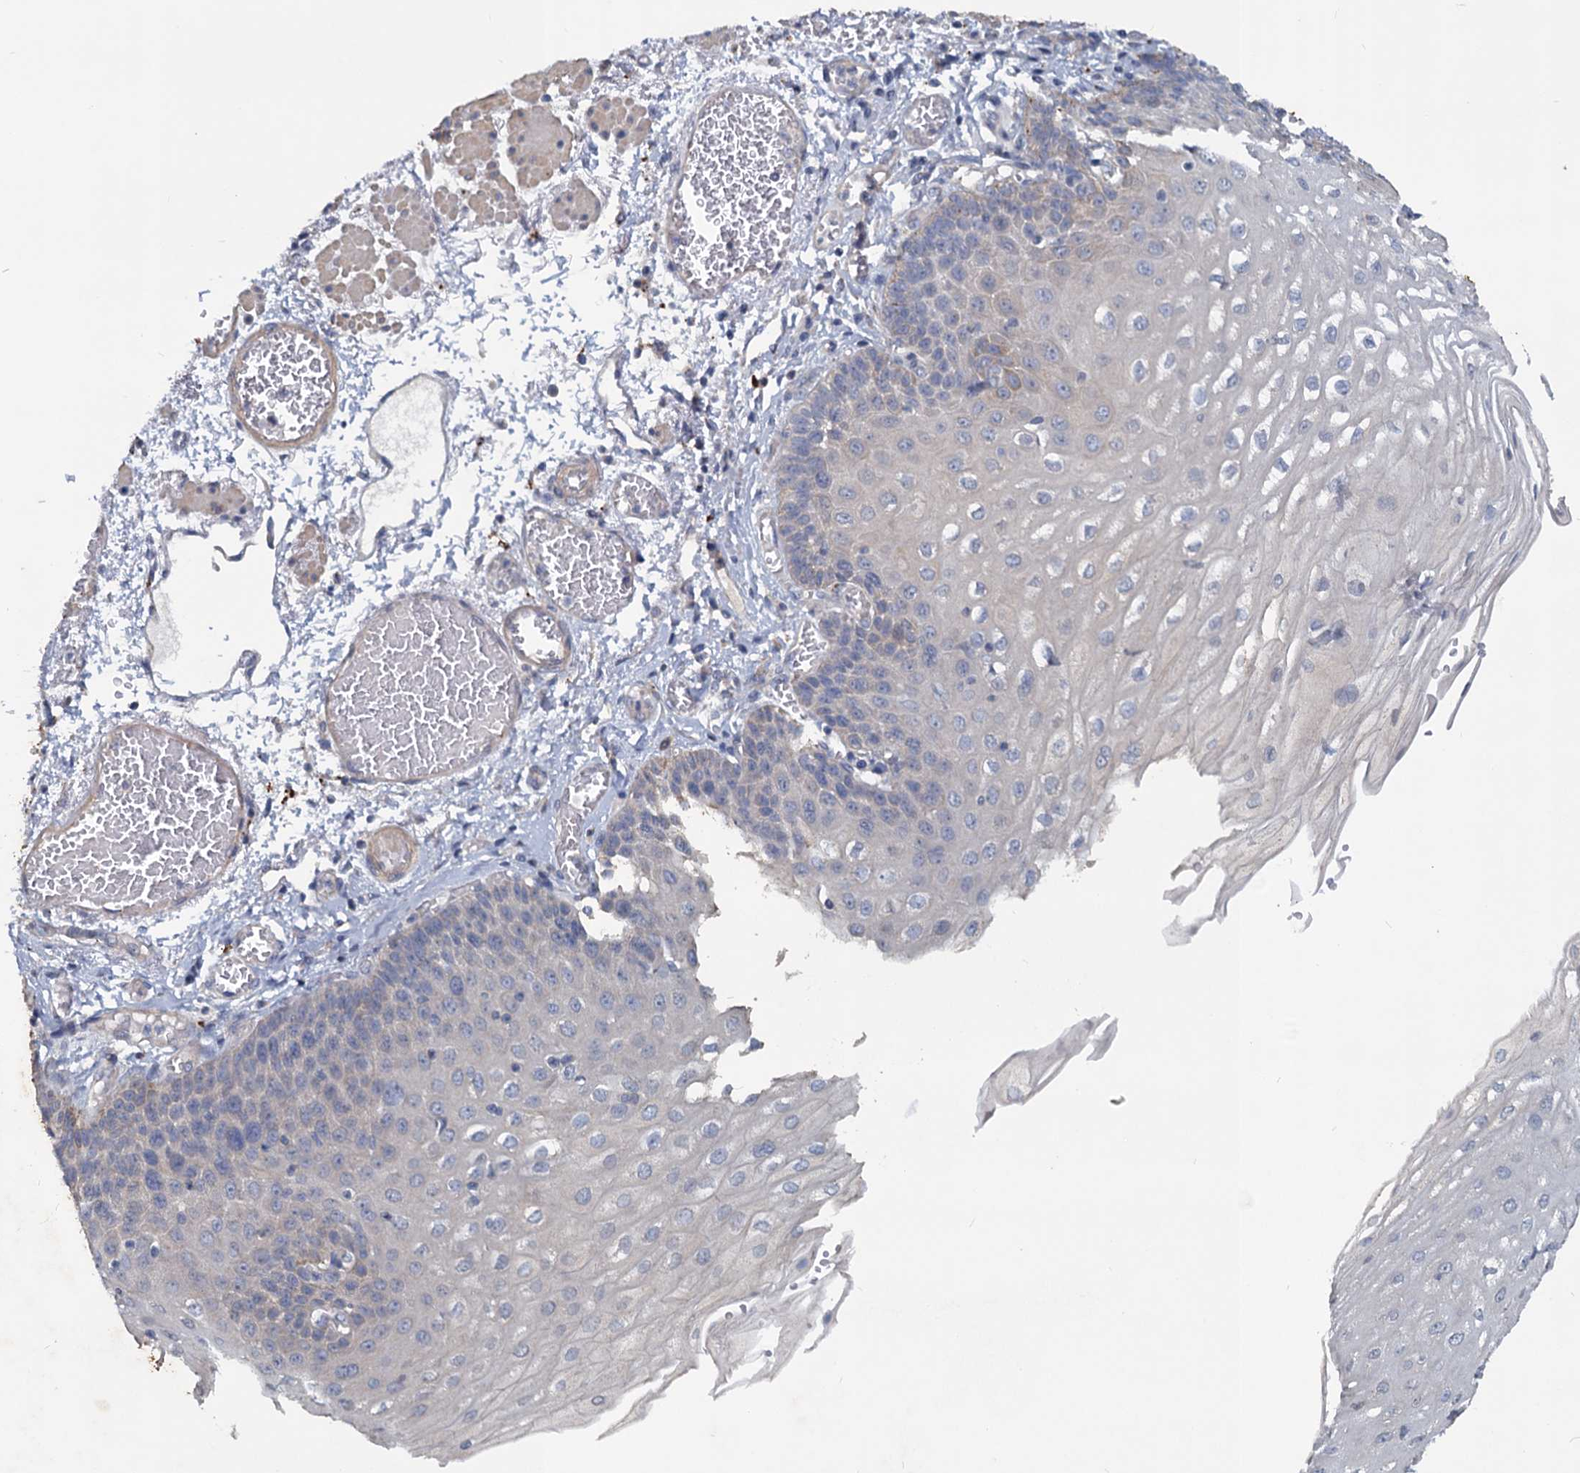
{"staining": {"intensity": "negative", "quantity": "none", "location": "none"}, "tissue": "esophagus", "cell_type": "Squamous epithelial cells", "image_type": "normal", "snomed": [{"axis": "morphology", "description": "Normal tissue, NOS"}, {"axis": "topography", "description": "Esophagus"}], "caption": "Protein analysis of unremarkable esophagus reveals no significant positivity in squamous epithelial cells.", "gene": "SLC2A7", "patient": {"sex": "male", "age": 81}}